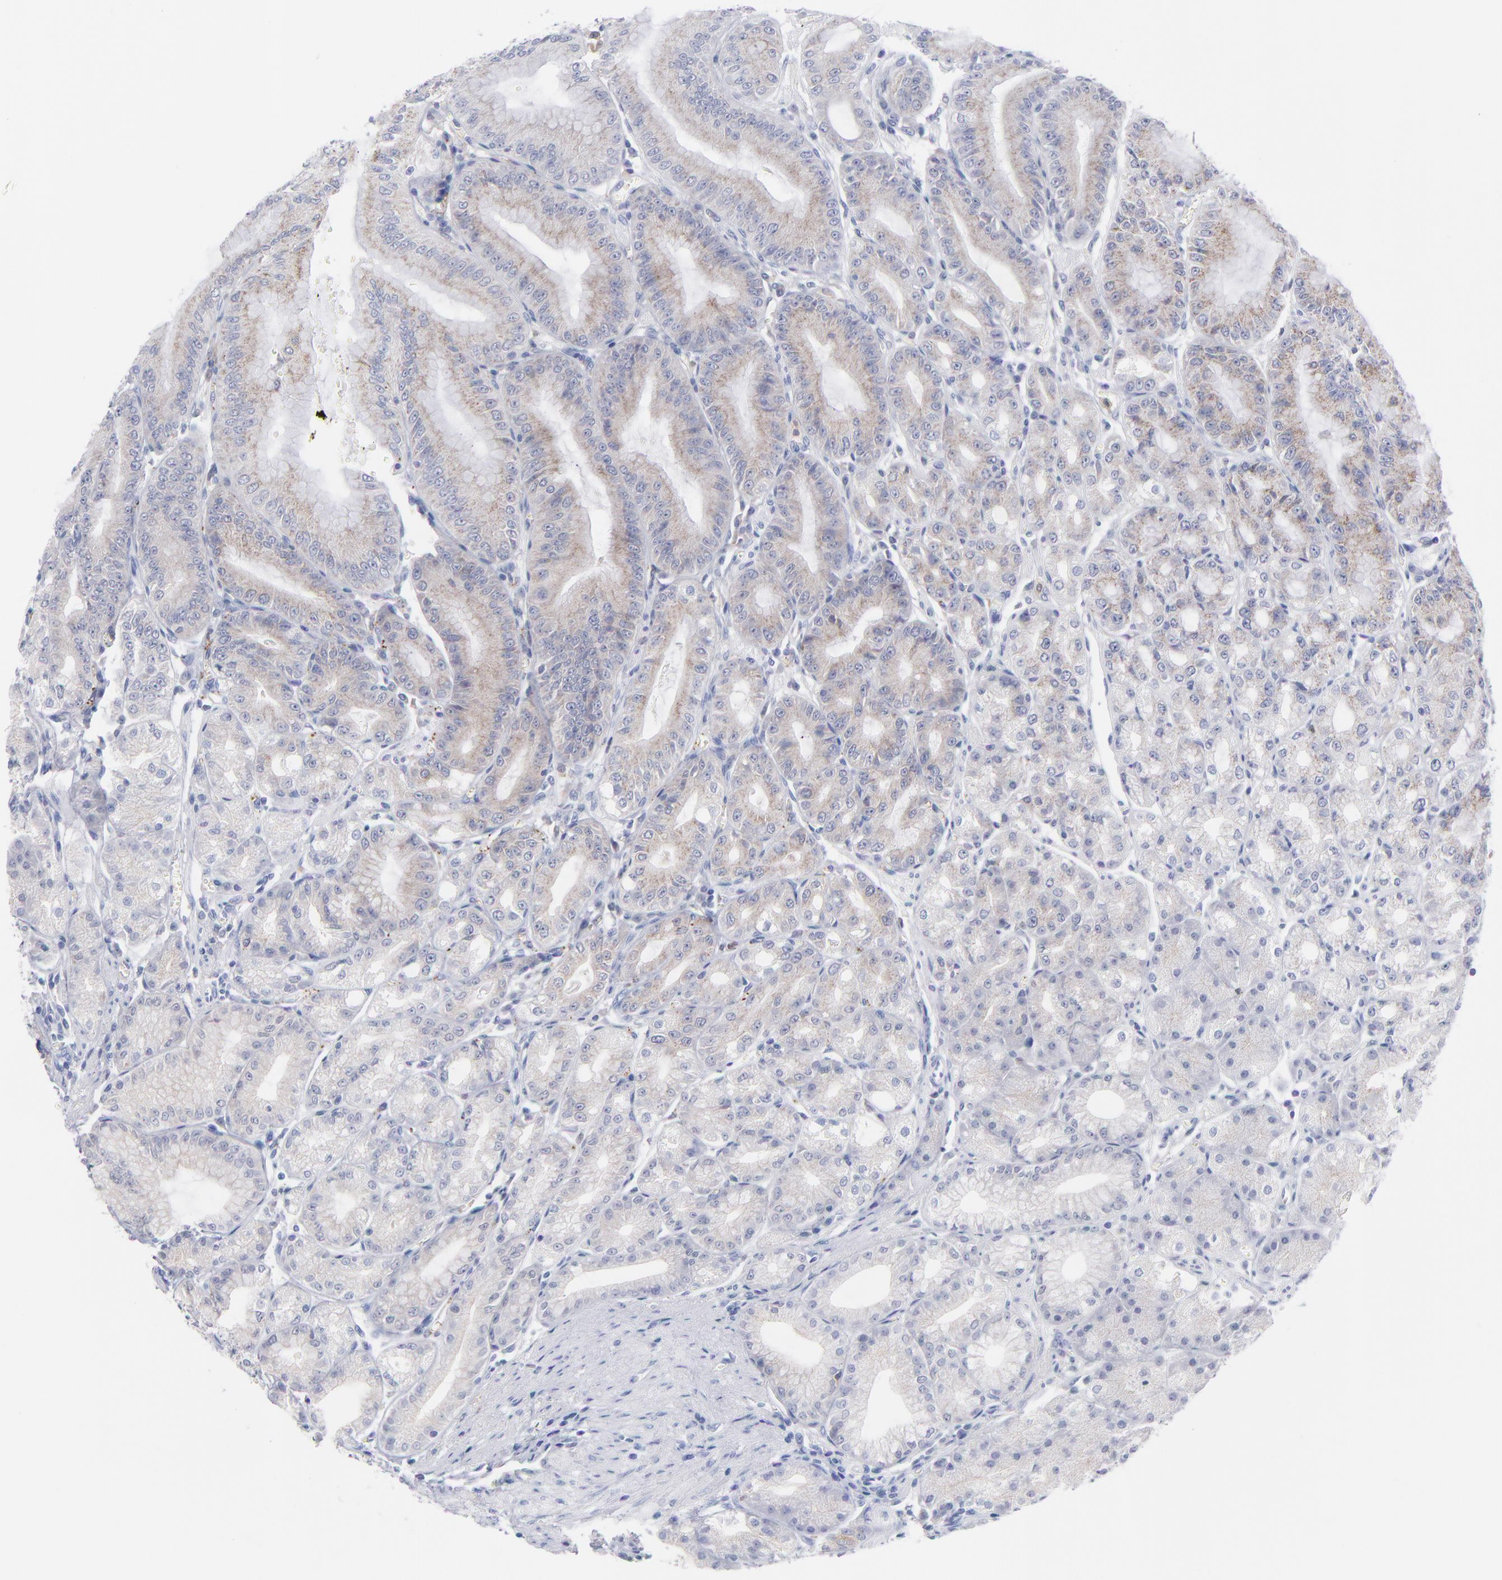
{"staining": {"intensity": "moderate", "quantity": "25%-75%", "location": "cytoplasmic/membranous"}, "tissue": "stomach", "cell_type": "Glandular cells", "image_type": "normal", "snomed": [{"axis": "morphology", "description": "Normal tissue, NOS"}, {"axis": "topography", "description": "Stomach, lower"}], "caption": "Protein analysis of unremarkable stomach shows moderate cytoplasmic/membranous positivity in about 25%-75% of glandular cells.", "gene": "BID", "patient": {"sex": "male", "age": 71}}